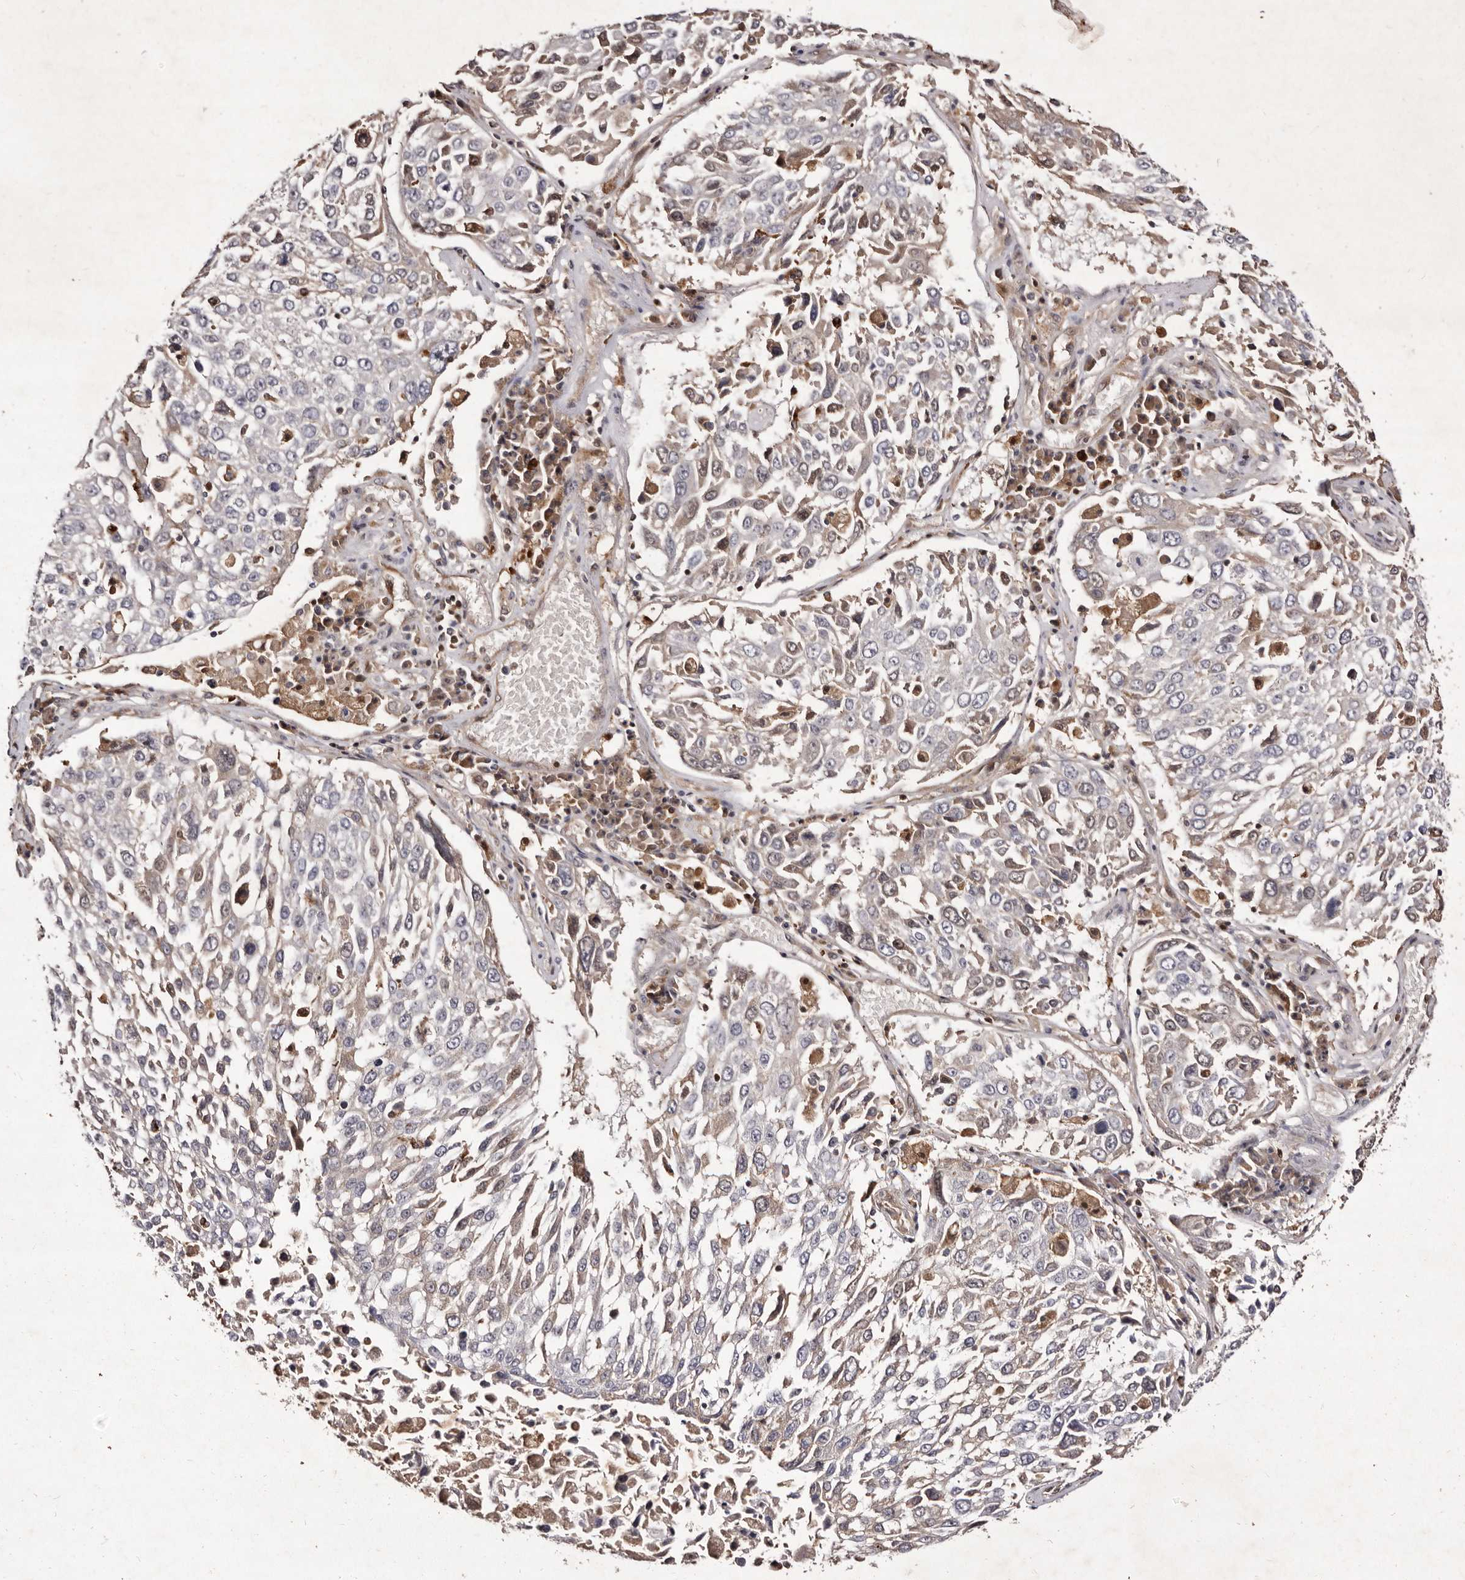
{"staining": {"intensity": "negative", "quantity": "none", "location": "none"}, "tissue": "lung cancer", "cell_type": "Tumor cells", "image_type": "cancer", "snomed": [{"axis": "morphology", "description": "Squamous cell carcinoma, NOS"}, {"axis": "topography", "description": "Lung"}], "caption": "Immunohistochemistry of lung squamous cell carcinoma displays no positivity in tumor cells.", "gene": "GIMAP4", "patient": {"sex": "male", "age": 65}}